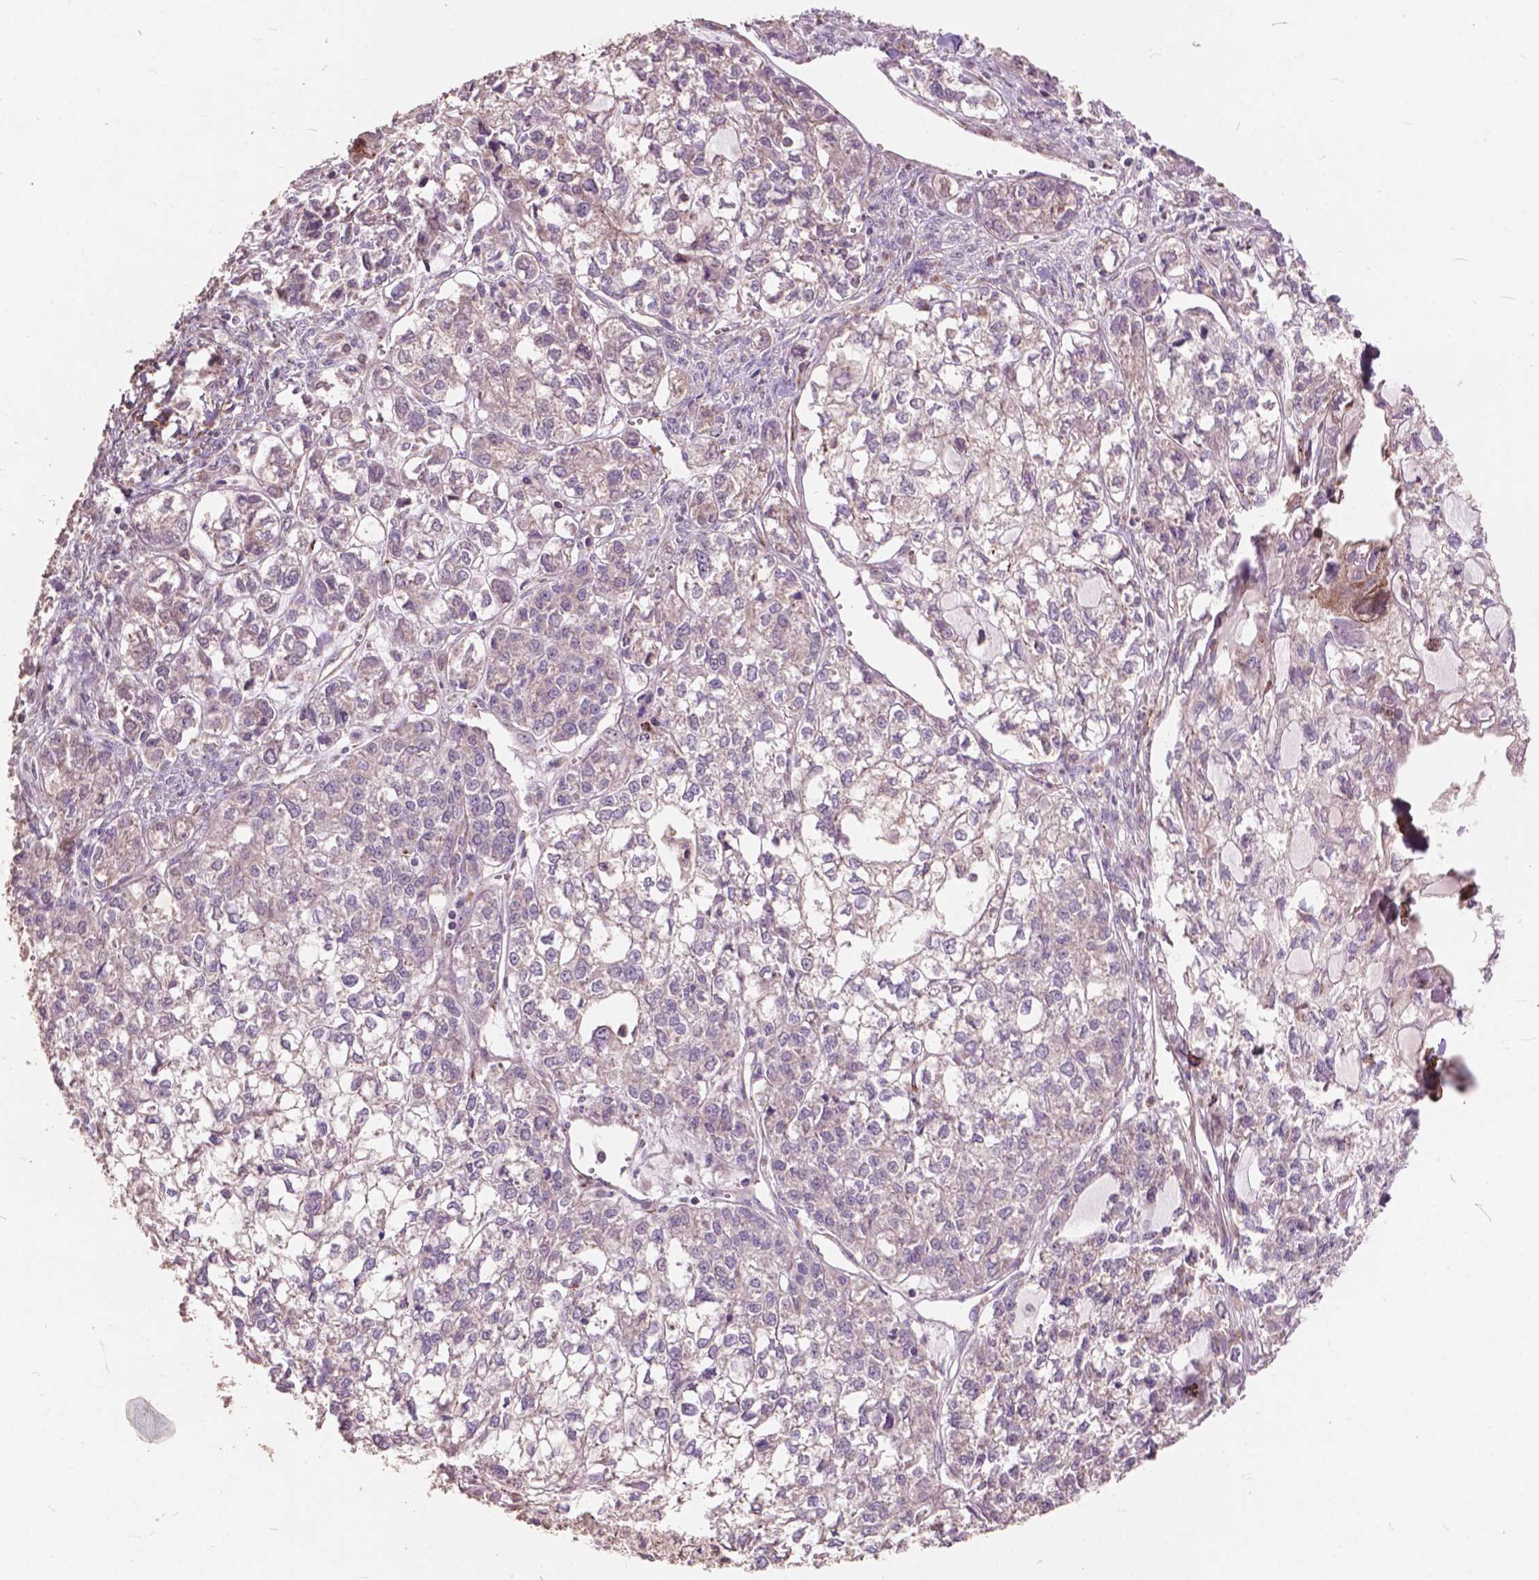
{"staining": {"intensity": "weak", "quantity": "<25%", "location": "cytoplasmic/membranous"}, "tissue": "ovarian cancer", "cell_type": "Tumor cells", "image_type": "cancer", "snomed": [{"axis": "morphology", "description": "Carcinoma, endometroid"}, {"axis": "topography", "description": "Ovary"}], "caption": "This is an immunohistochemistry micrograph of human ovarian cancer. There is no positivity in tumor cells.", "gene": "FNIP1", "patient": {"sex": "female", "age": 64}}